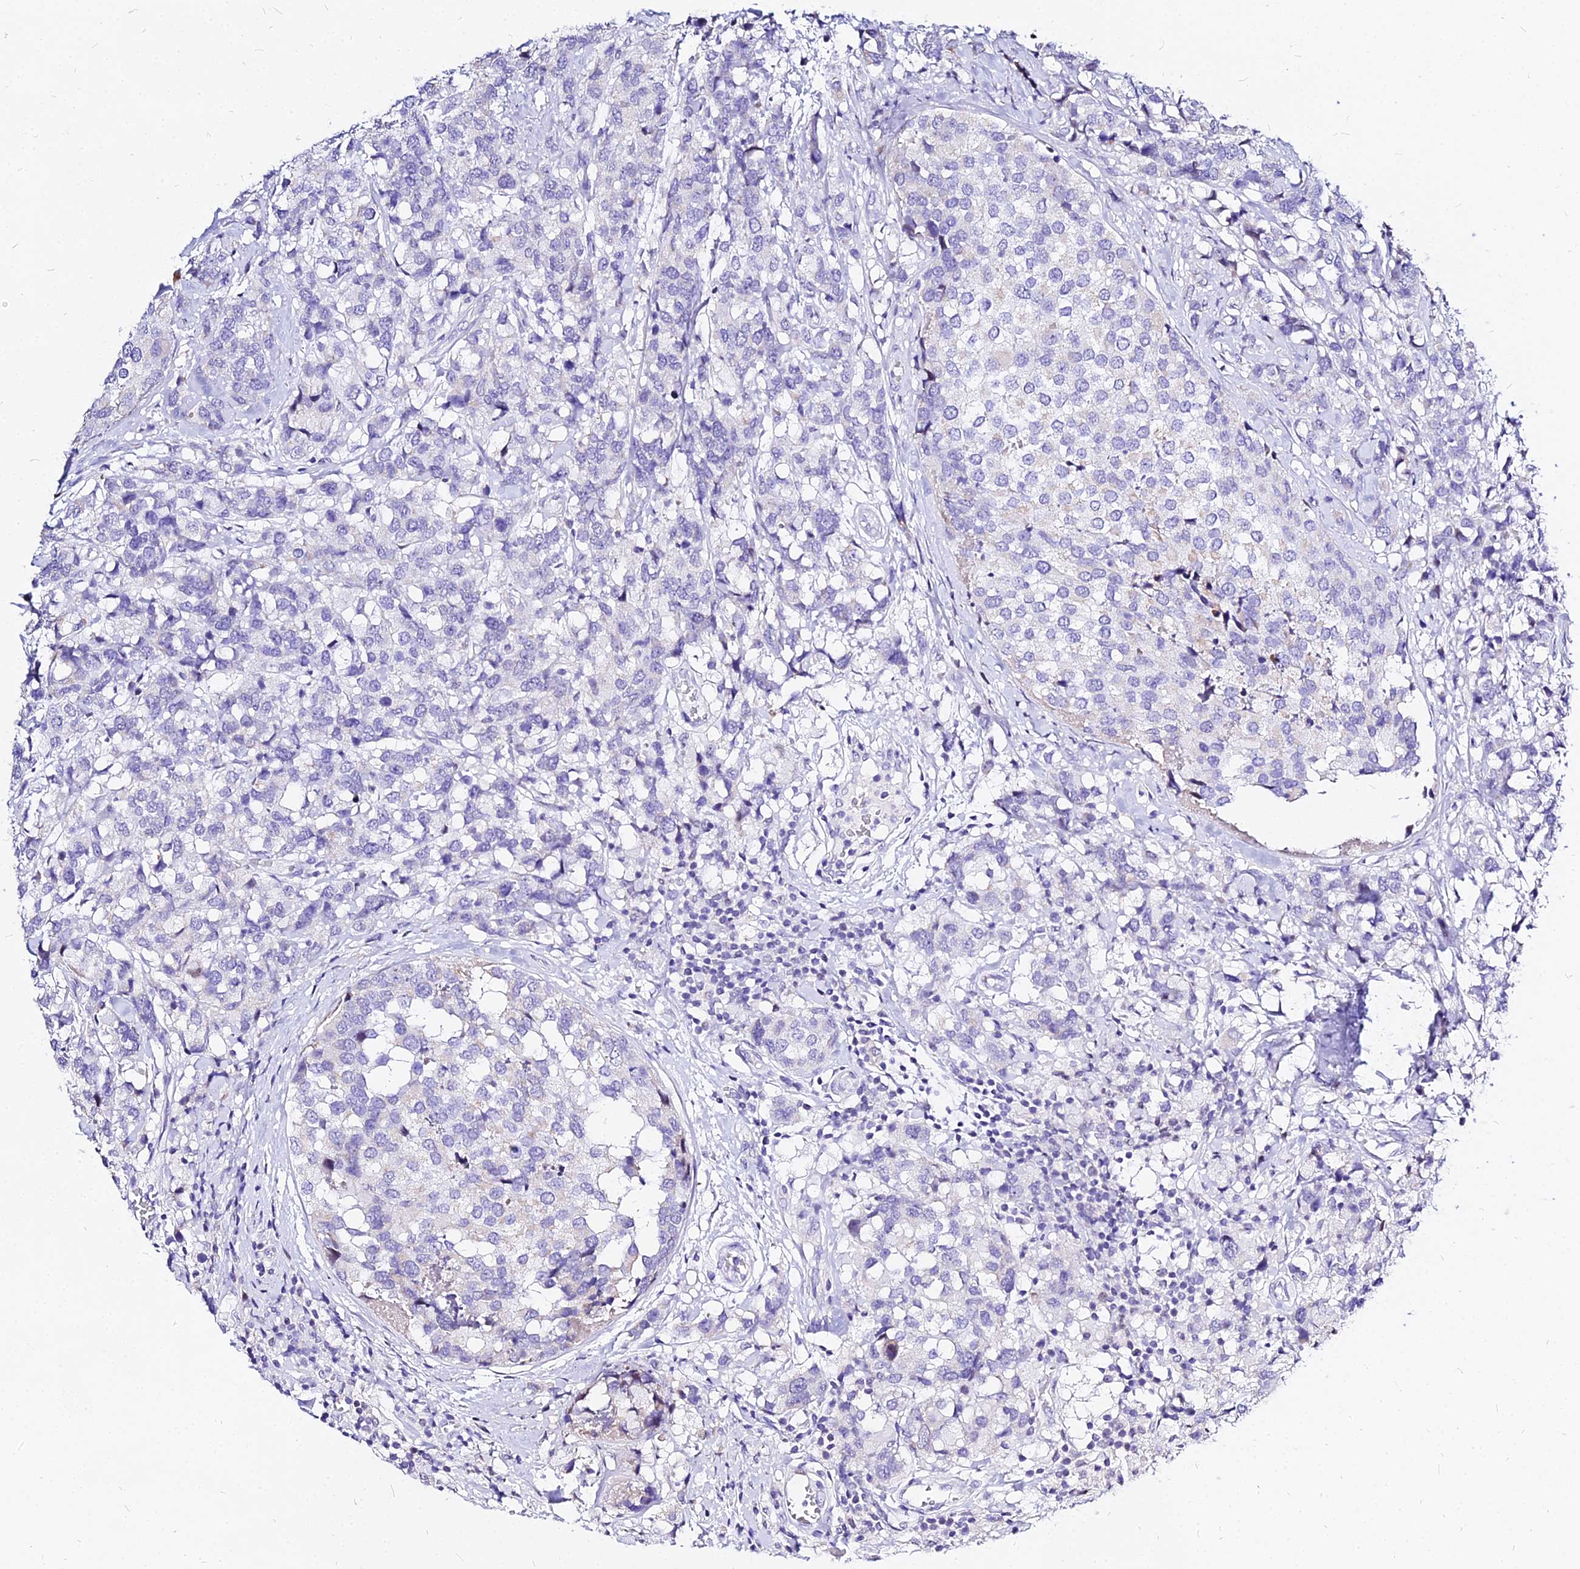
{"staining": {"intensity": "negative", "quantity": "none", "location": "none"}, "tissue": "breast cancer", "cell_type": "Tumor cells", "image_type": "cancer", "snomed": [{"axis": "morphology", "description": "Lobular carcinoma"}, {"axis": "topography", "description": "Breast"}], "caption": "The photomicrograph shows no staining of tumor cells in breast lobular carcinoma.", "gene": "CARD18", "patient": {"sex": "female", "age": 59}}